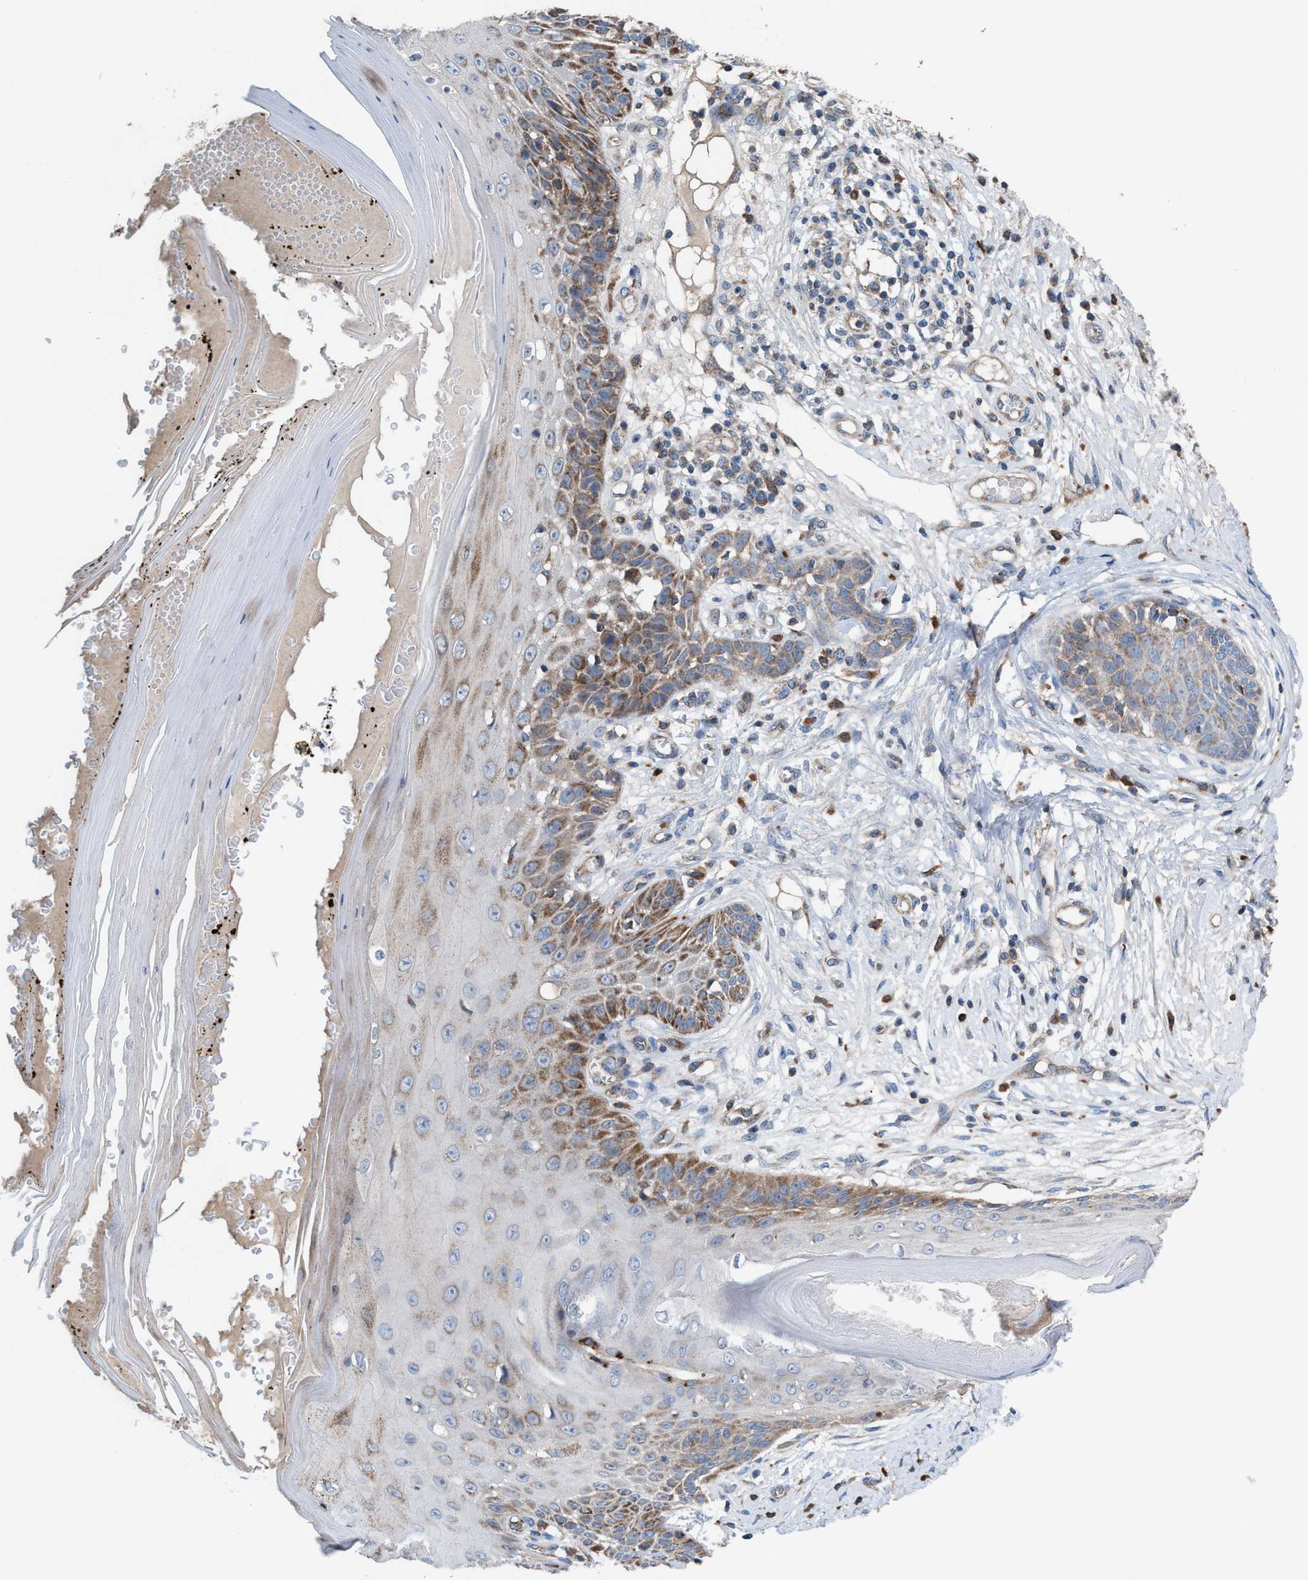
{"staining": {"intensity": "moderate", "quantity": ">75%", "location": "cytoplasmic/membranous"}, "tissue": "skin", "cell_type": "Fibroblasts", "image_type": "normal", "snomed": [{"axis": "morphology", "description": "Normal tissue, NOS"}, {"axis": "topography", "description": "Skin"}, {"axis": "topography", "description": "Peripheral nerve tissue"}], "caption": "Fibroblasts demonstrate moderate cytoplasmic/membranous expression in about >75% of cells in benign skin.", "gene": "MRM1", "patient": {"sex": "male", "age": 24}}